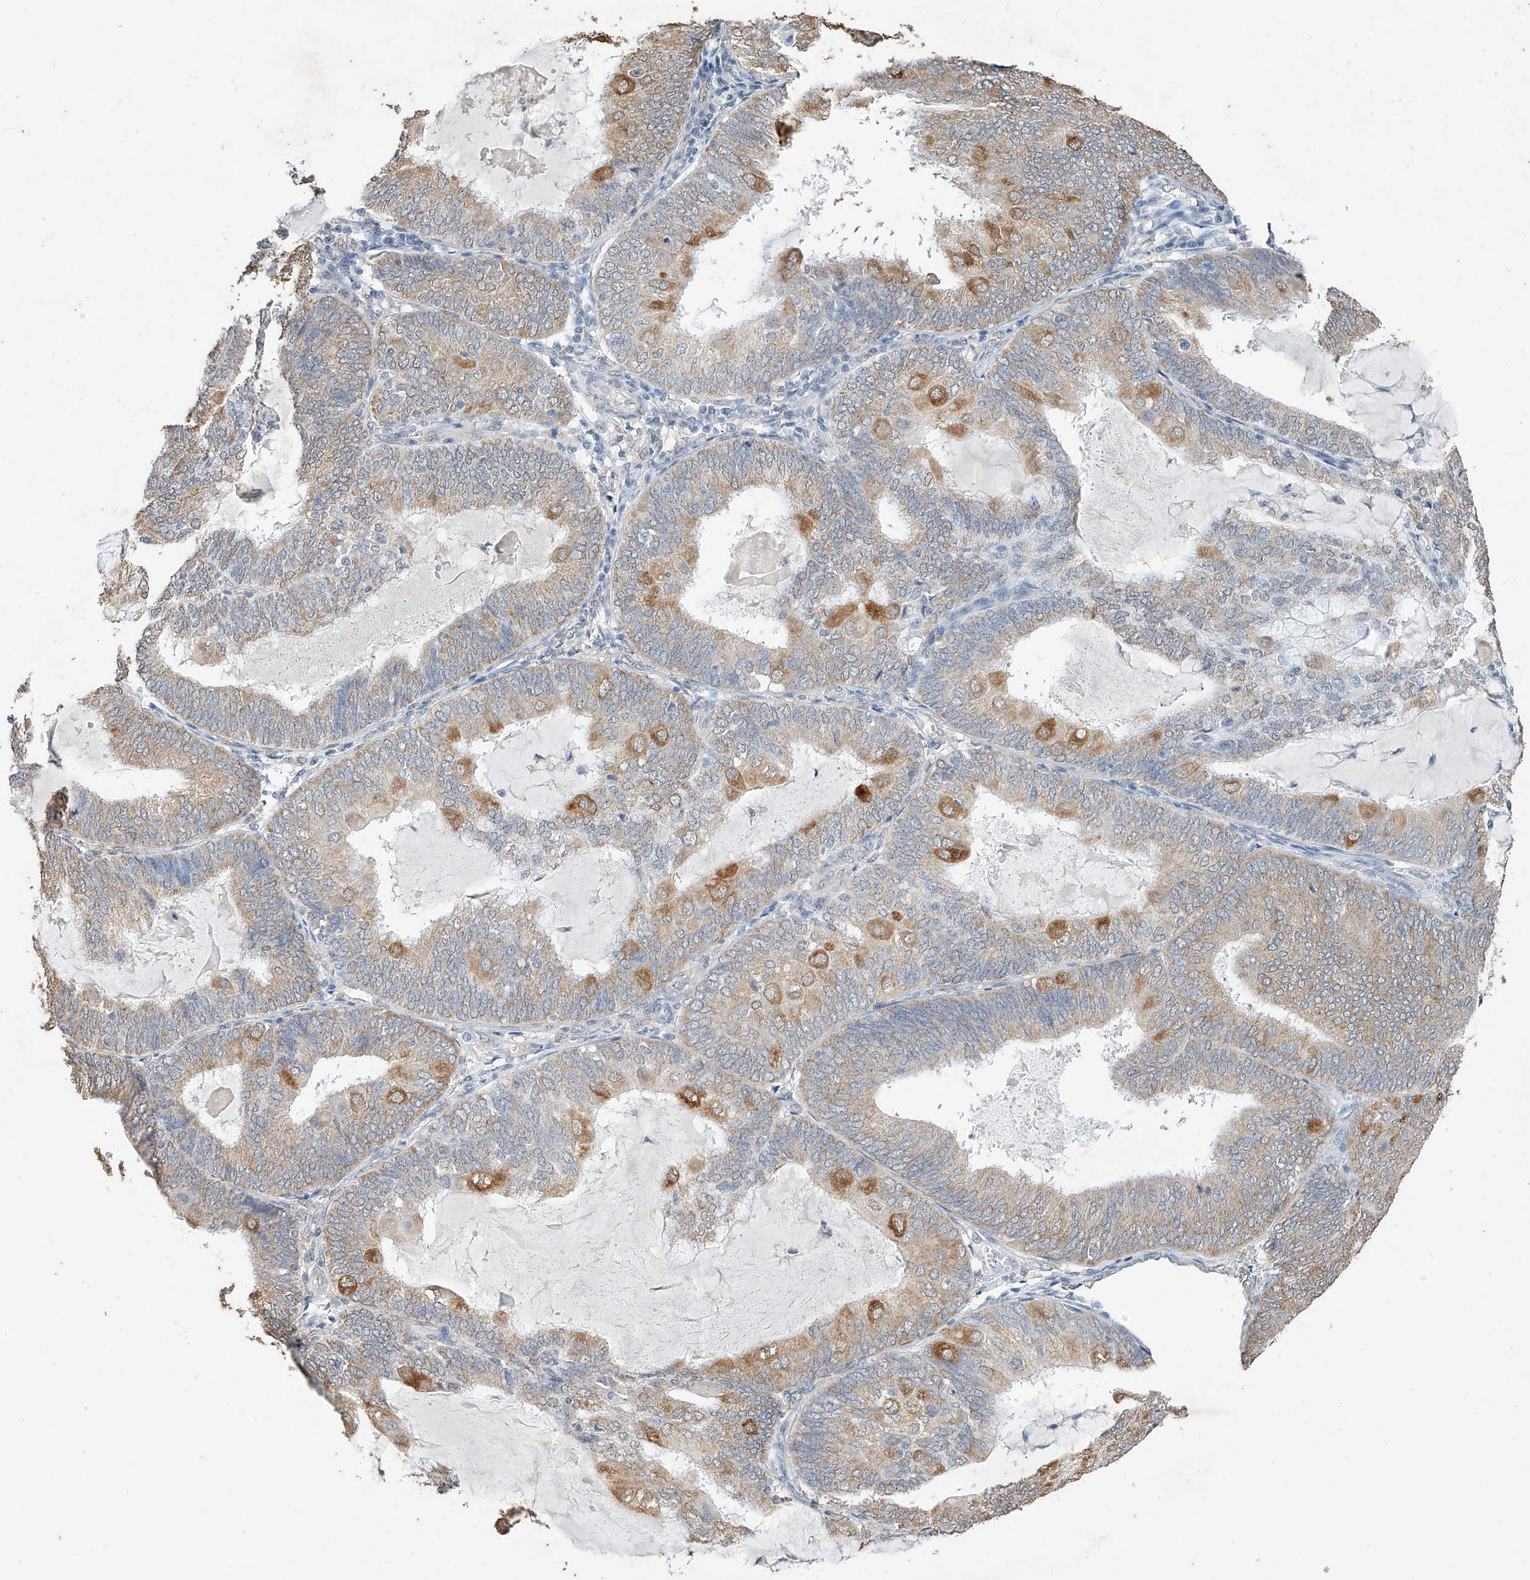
{"staining": {"intensity": "moderate", "quantity": "<25%", "location": "cytoplasmic/membranous"}, "tissue": "endometrial cancer", "cell_type": "Tumor cells", "image_type": "cancer", "snomed": [{"axis": "morphology", "description": "Adenocarcinoma, NOS"}, {"axis": "topography", "description": "Endometrium"}], "caption": "Human endometrial cancer (adenocarcinoma) stained with a protein marker displays moderate staining in tumor cells.", "gene": "CERS4", "patient": {"sex": "female", "age": 81}}